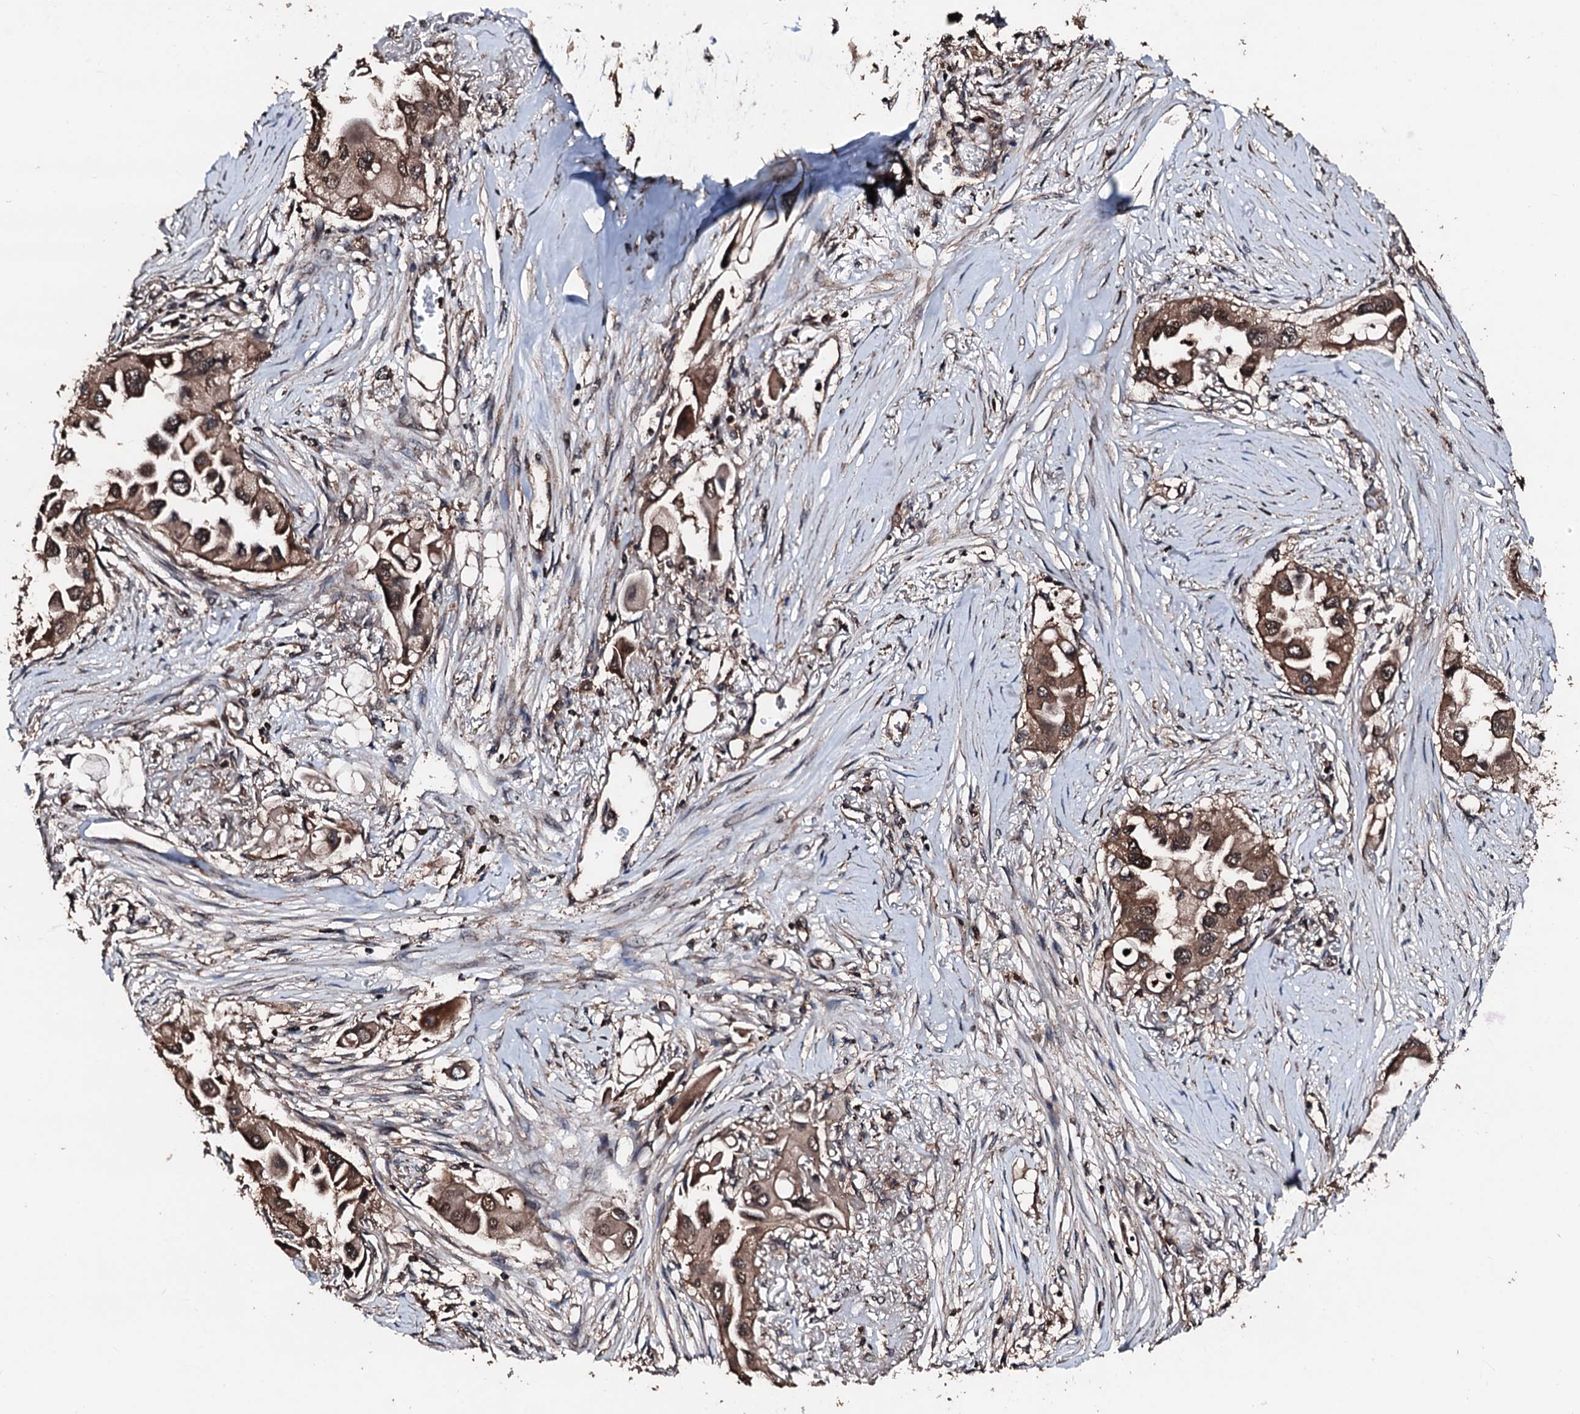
{"staining": {"intensity": "moderate", "quantity": ">75%", "location": "cytoplasmic/membranous"}, "tissue": "lung cancer", "cell_type": "Tumor cells", "image_type": "cancer", "snomed": [{"axis": "morphology", "description": "Adenocarcinoma, NOS"}, {"axis": "topography", "description": "Lung"}], "caption": "Immunohistochemical staining of adenocarcinoma (lung) demonstrates moderate cytoplasmic/membranous protein staining in approximately >75% of tumor cells.", "gene": "KIF18A", "patient": {"sex": "female", "age": 76}}